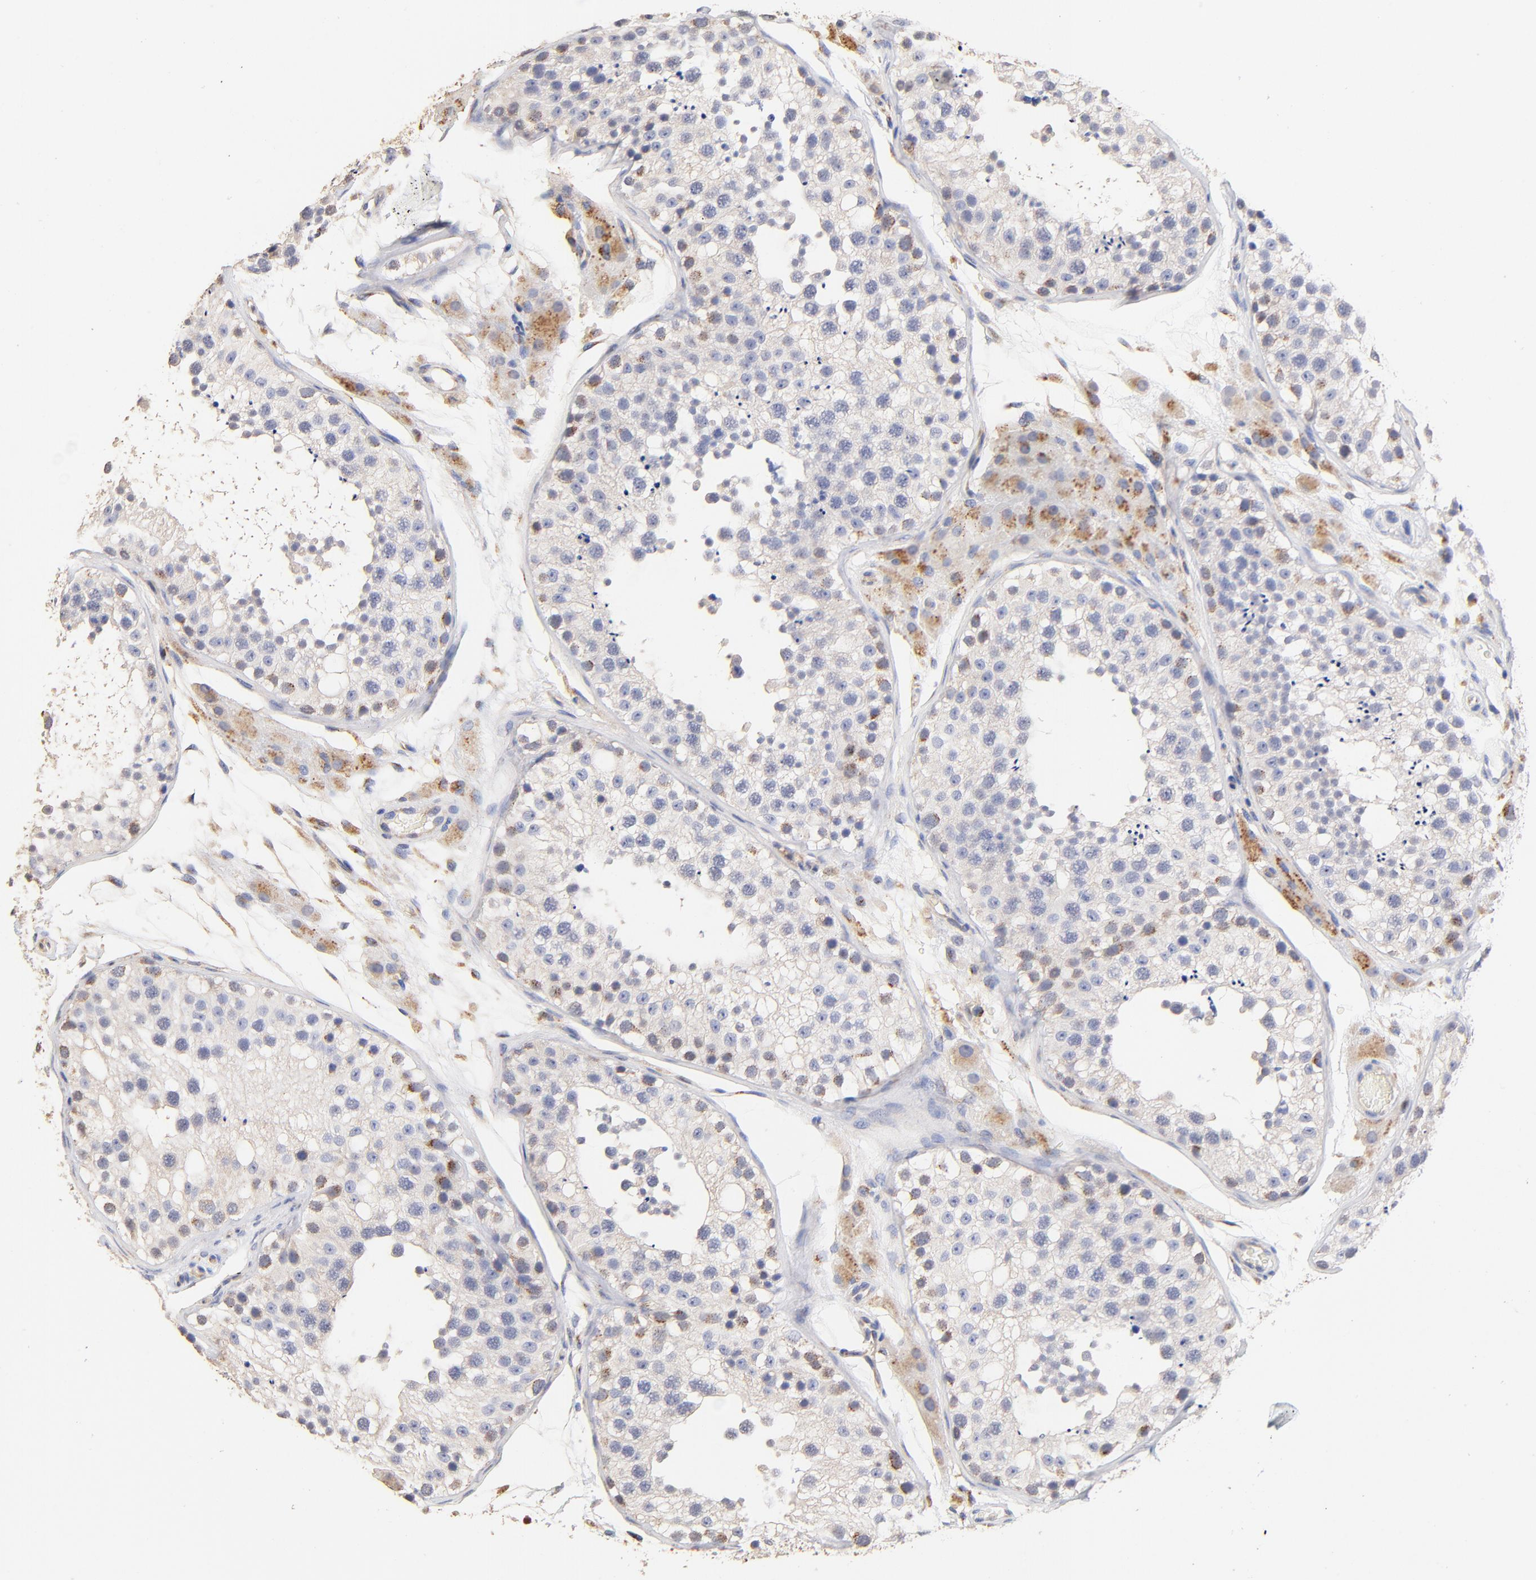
{"staining": {"intensity": "moderate", "quantity": "<25%", "location": "cytoplasmic/membranous"}, "tissue": "testis", "cell_type": "Cells in seminiferous ducts", "image_type": "normal", "snomed": [{"axis": "morphology", "description": "Normal tissue, NOS"}, {"axis": "topography", "description": "Testis"}], "caption": "A brown stain highlights moderate cytoplasmic/membranous positivity of a protein in cells in seminiferous ducts of unremarkable testis.", "gene": "FMNL3", "patient": {"sex": "male", "age": 26}}